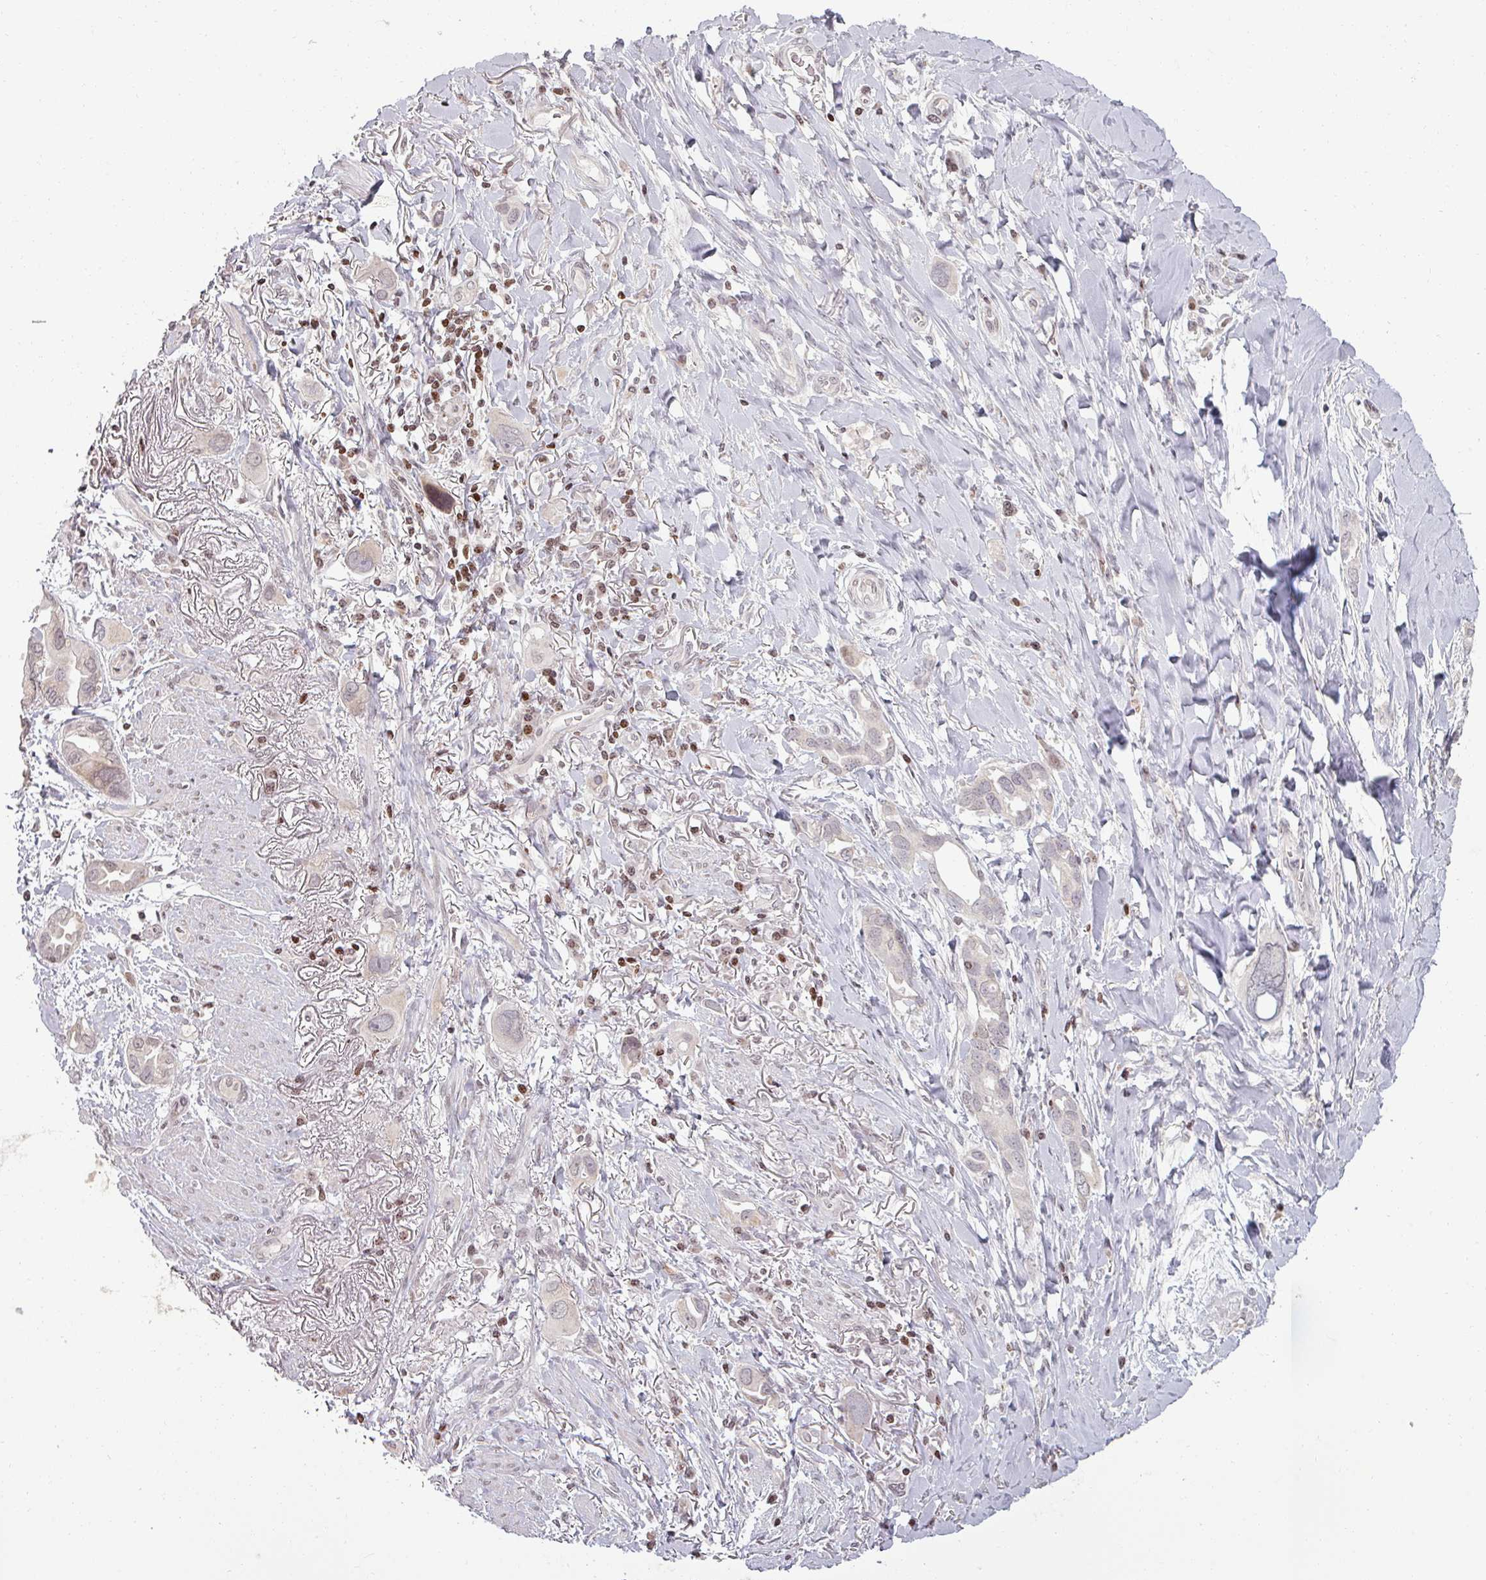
{"staining": {"intensity": "weak", "quantity": "25%-75%", "location": "cytoplasmic/membranous"}, "tissue": "lung cancer", "cell_type": "Tumor cells", "image_type": "cancer", "snomed": [{"axis": "morphology", "description": "Adenocarcinoma, NOS"}, {"axis": "topography", "description": "Lung"}], "caption": "This image displays immunohistochemistry (IHC) staining of human adenocarcinoma (lung), with low weak cytoplasmic/membranous positivity in about 25%-75% of tumor cells.", "gene": "NCOR1", "patient": {"sex": "male", "age": 76}}